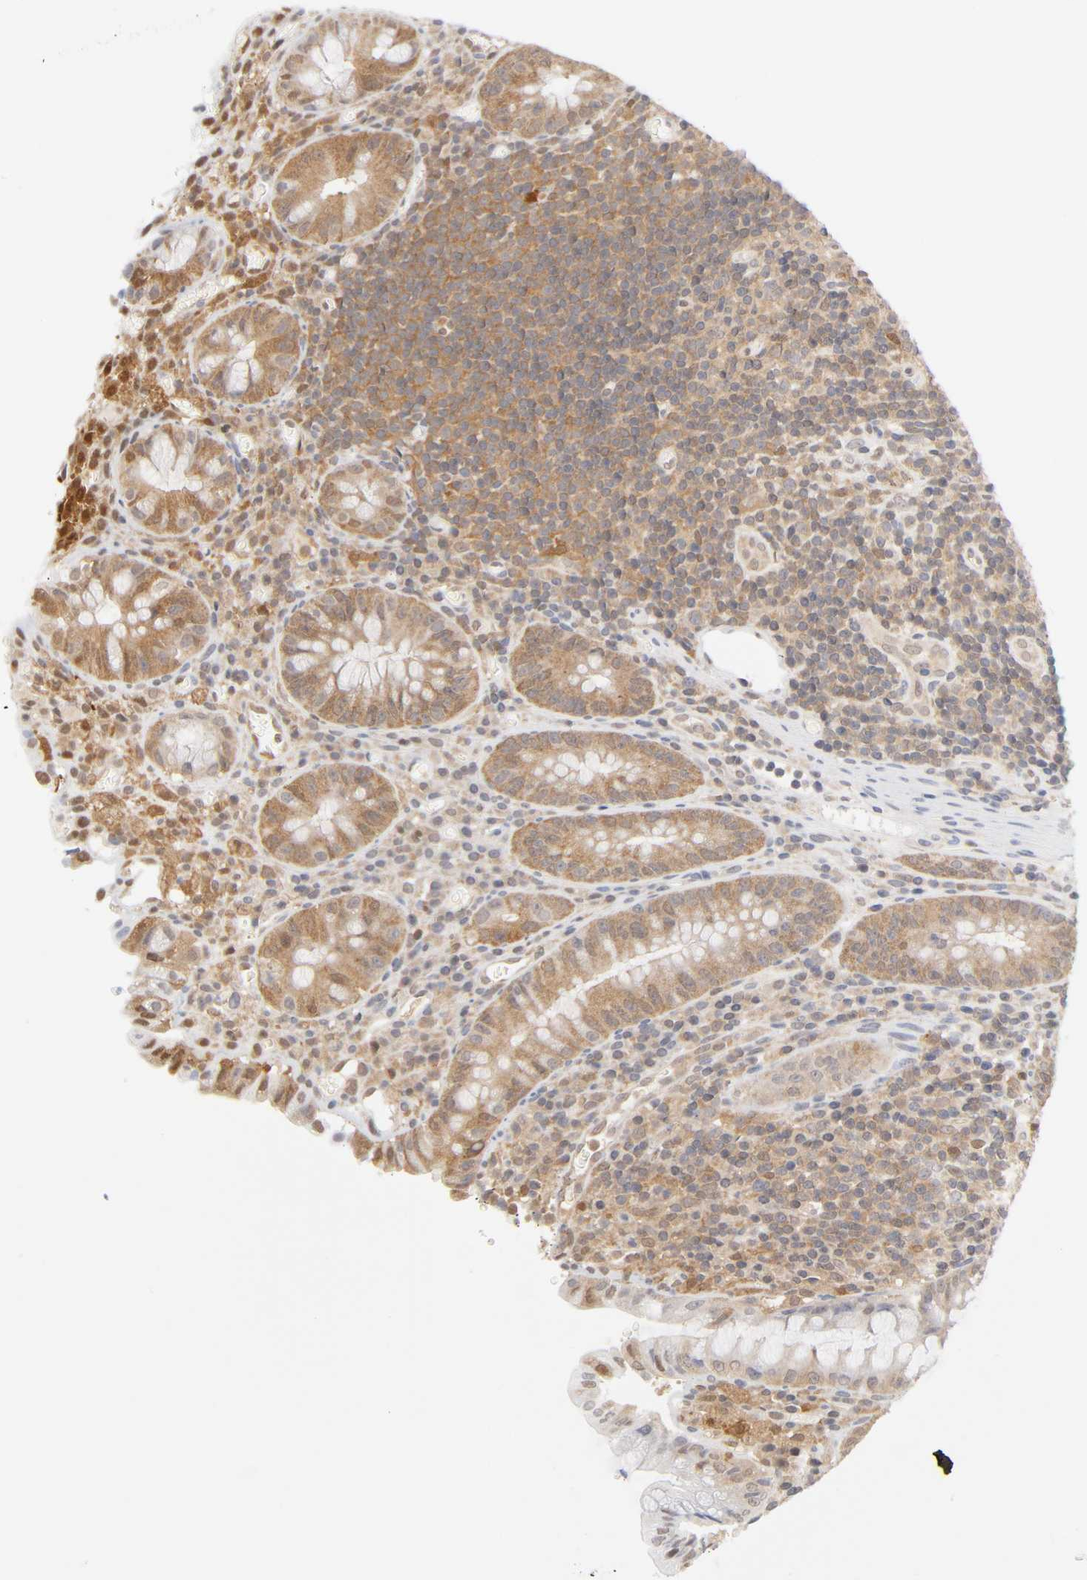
{"staining": {"intensity": "negative", "quantity": "none", "location": "none"}, "tissue": "colon", "cell_type": "Endothelial cells", "image_type": "normal", "snomed": [{"axis": "morphology", "description": "Normal tissue, NOS"}, {"axis": "topography", "description": "Colon"}], "caption": "Colon stained for a protein using immunohistochemistry demonstrates no staining endothelial cells.", "gene": "DFFB", "patient": {"sex": "female", "age": 46}}